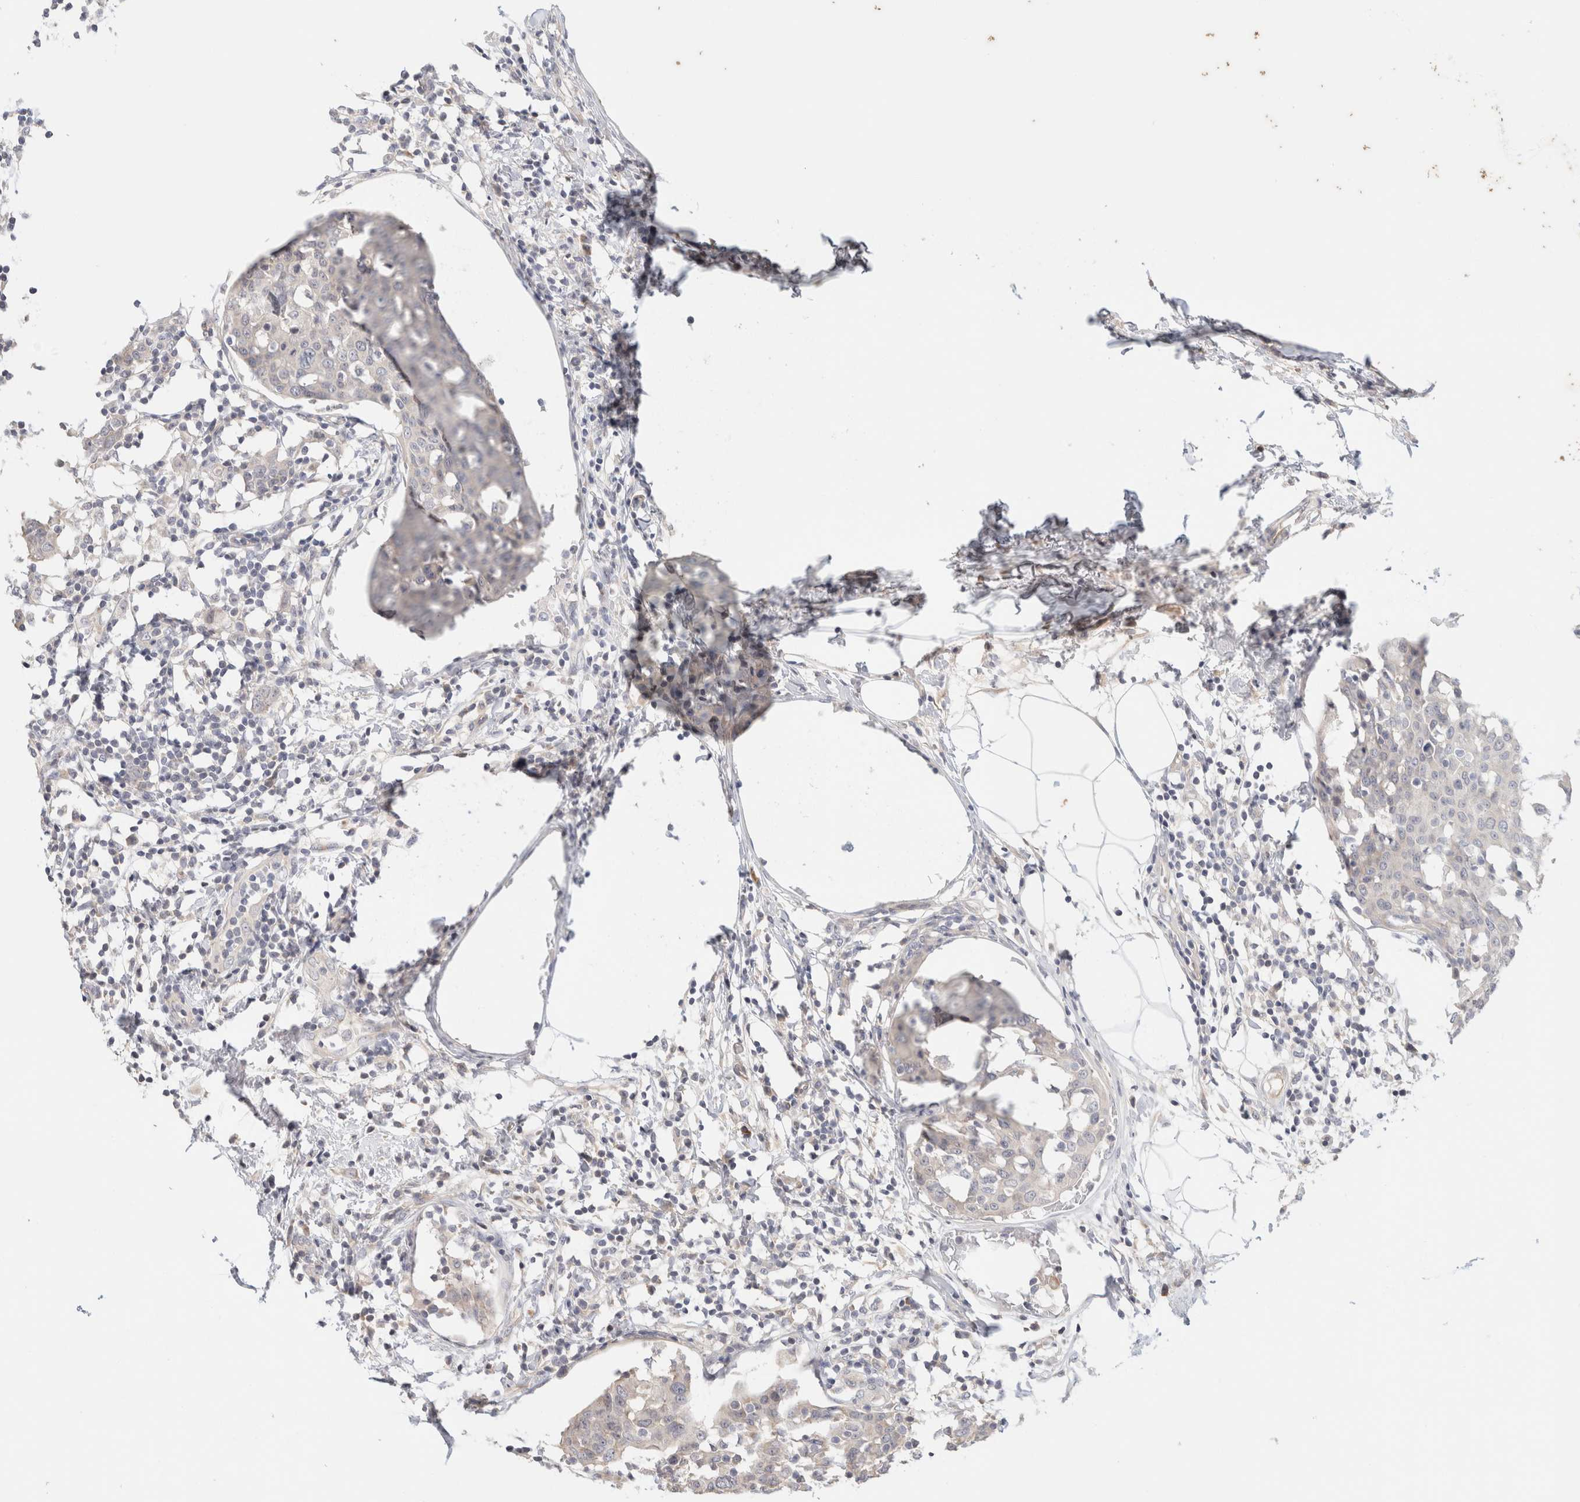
{"staining": {"intensity": "negative", "quantity": "none", "location": "none"}, "tissue": "breast cancer", "cell_type": "Tumor cells", "image_type": "cancer", "snomed": [{"axis": "morphology", "description": "Normal tissue, NOS"}, {"axis": "morphology", "description": "Duct carcinoma"}, {"axis": "topography", "description": "Breast"}], "caption": "This is a micrograph of IHC staining of breast cancer, which shows no positivity in tumor cells.", "gene": "SPRTN", "patient": {"sex": "female", "age": 37}}